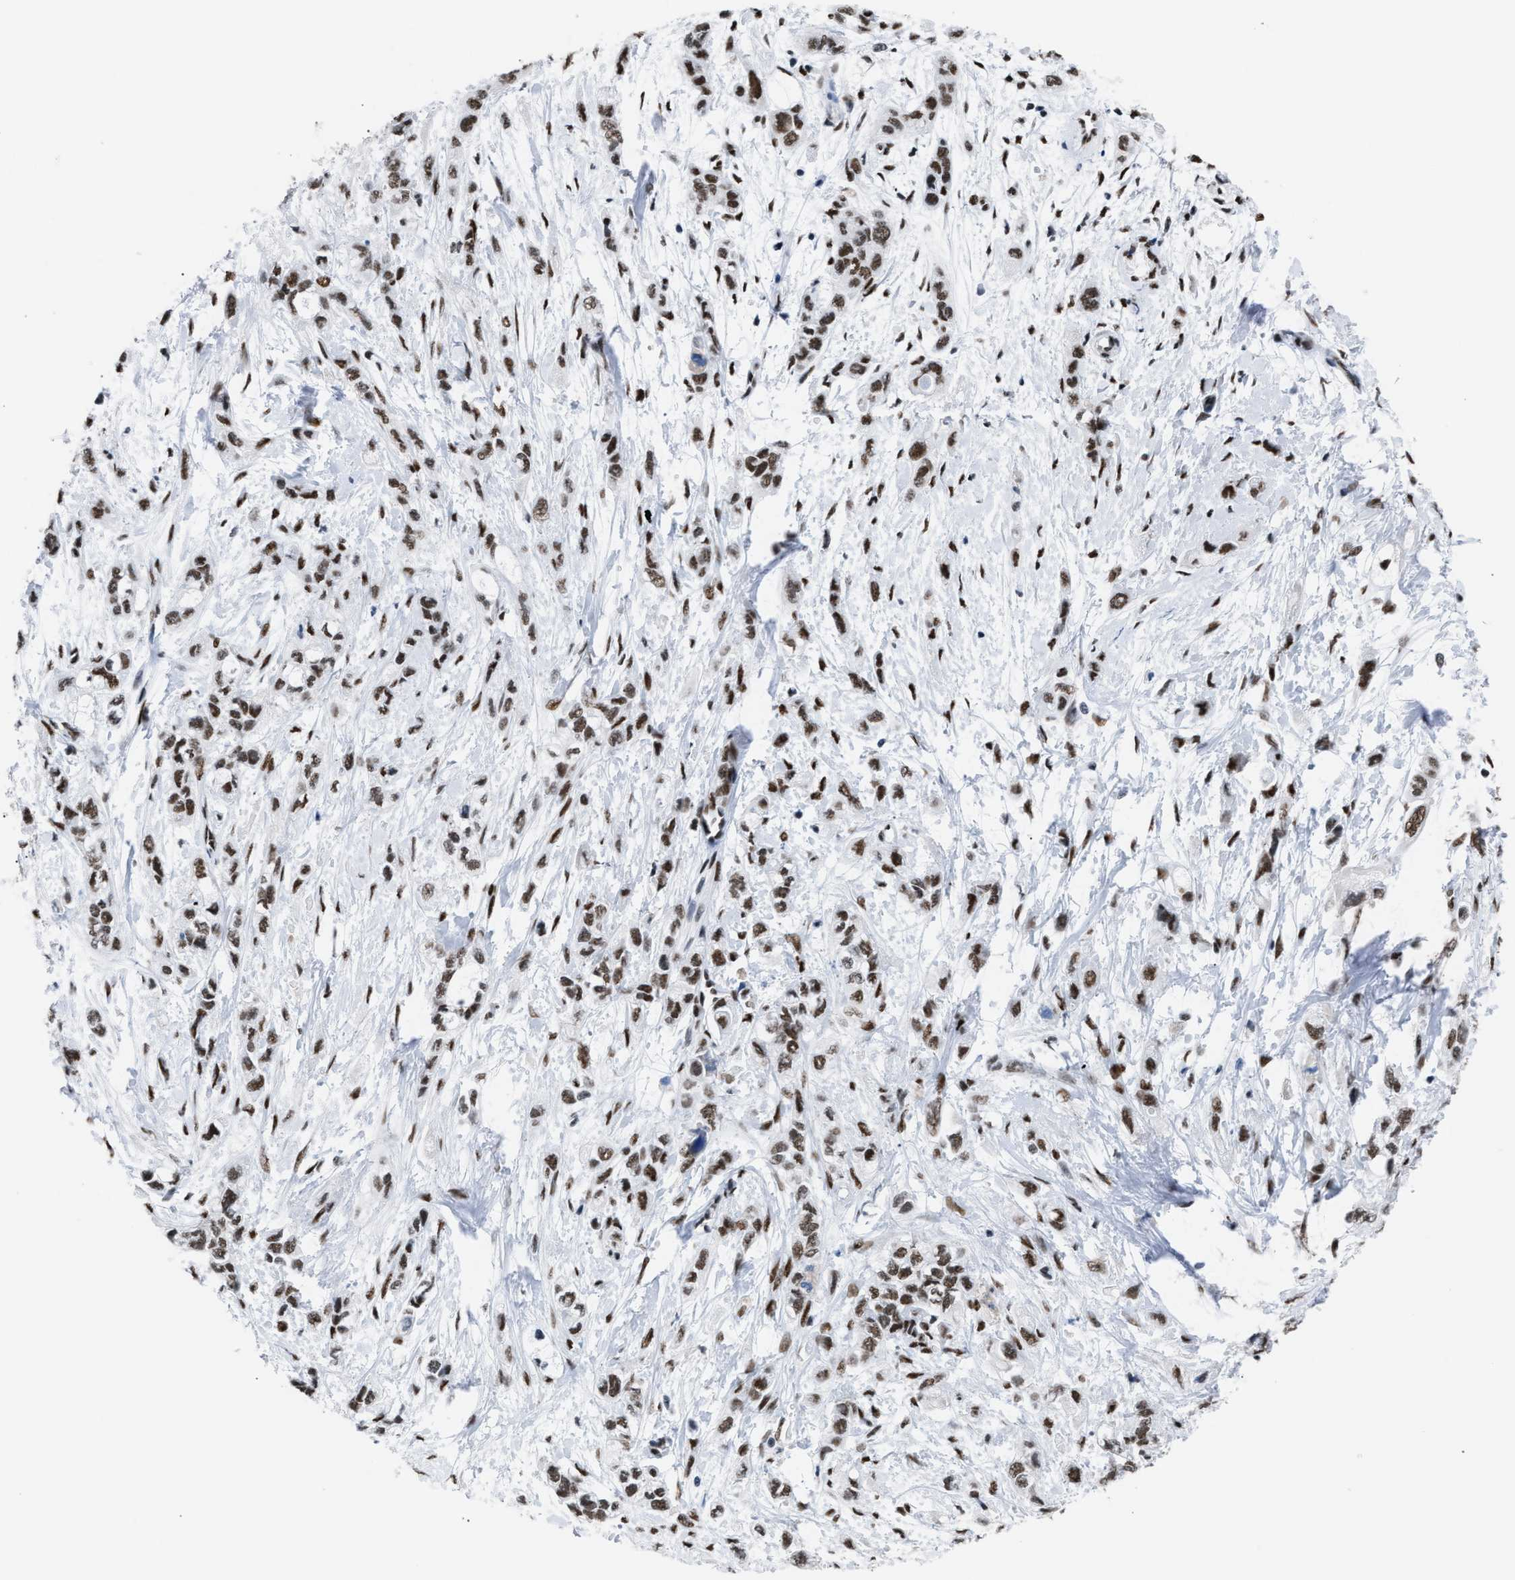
{"staining": {"intensity": "strong", "quantity": ">75%", "location": "nuclear"}, "tissue": "pancreatic cancer", "cell_type": "Tumor cells", "image_type": "cancer", "snomed": [{"axis": "morphology", "description": "Adenocarcinoma, NOS"}, {"axis": "topography", "description": "Pancreas"}], "caption": "Immunohistochemical staining of pancreatic cancer (adenocarcinoma) displays high levels of strong nuclear staining in about >75% of tumor cells.", "gene": "CCAR2", "patient": {"sex": "male", "age": 74}}